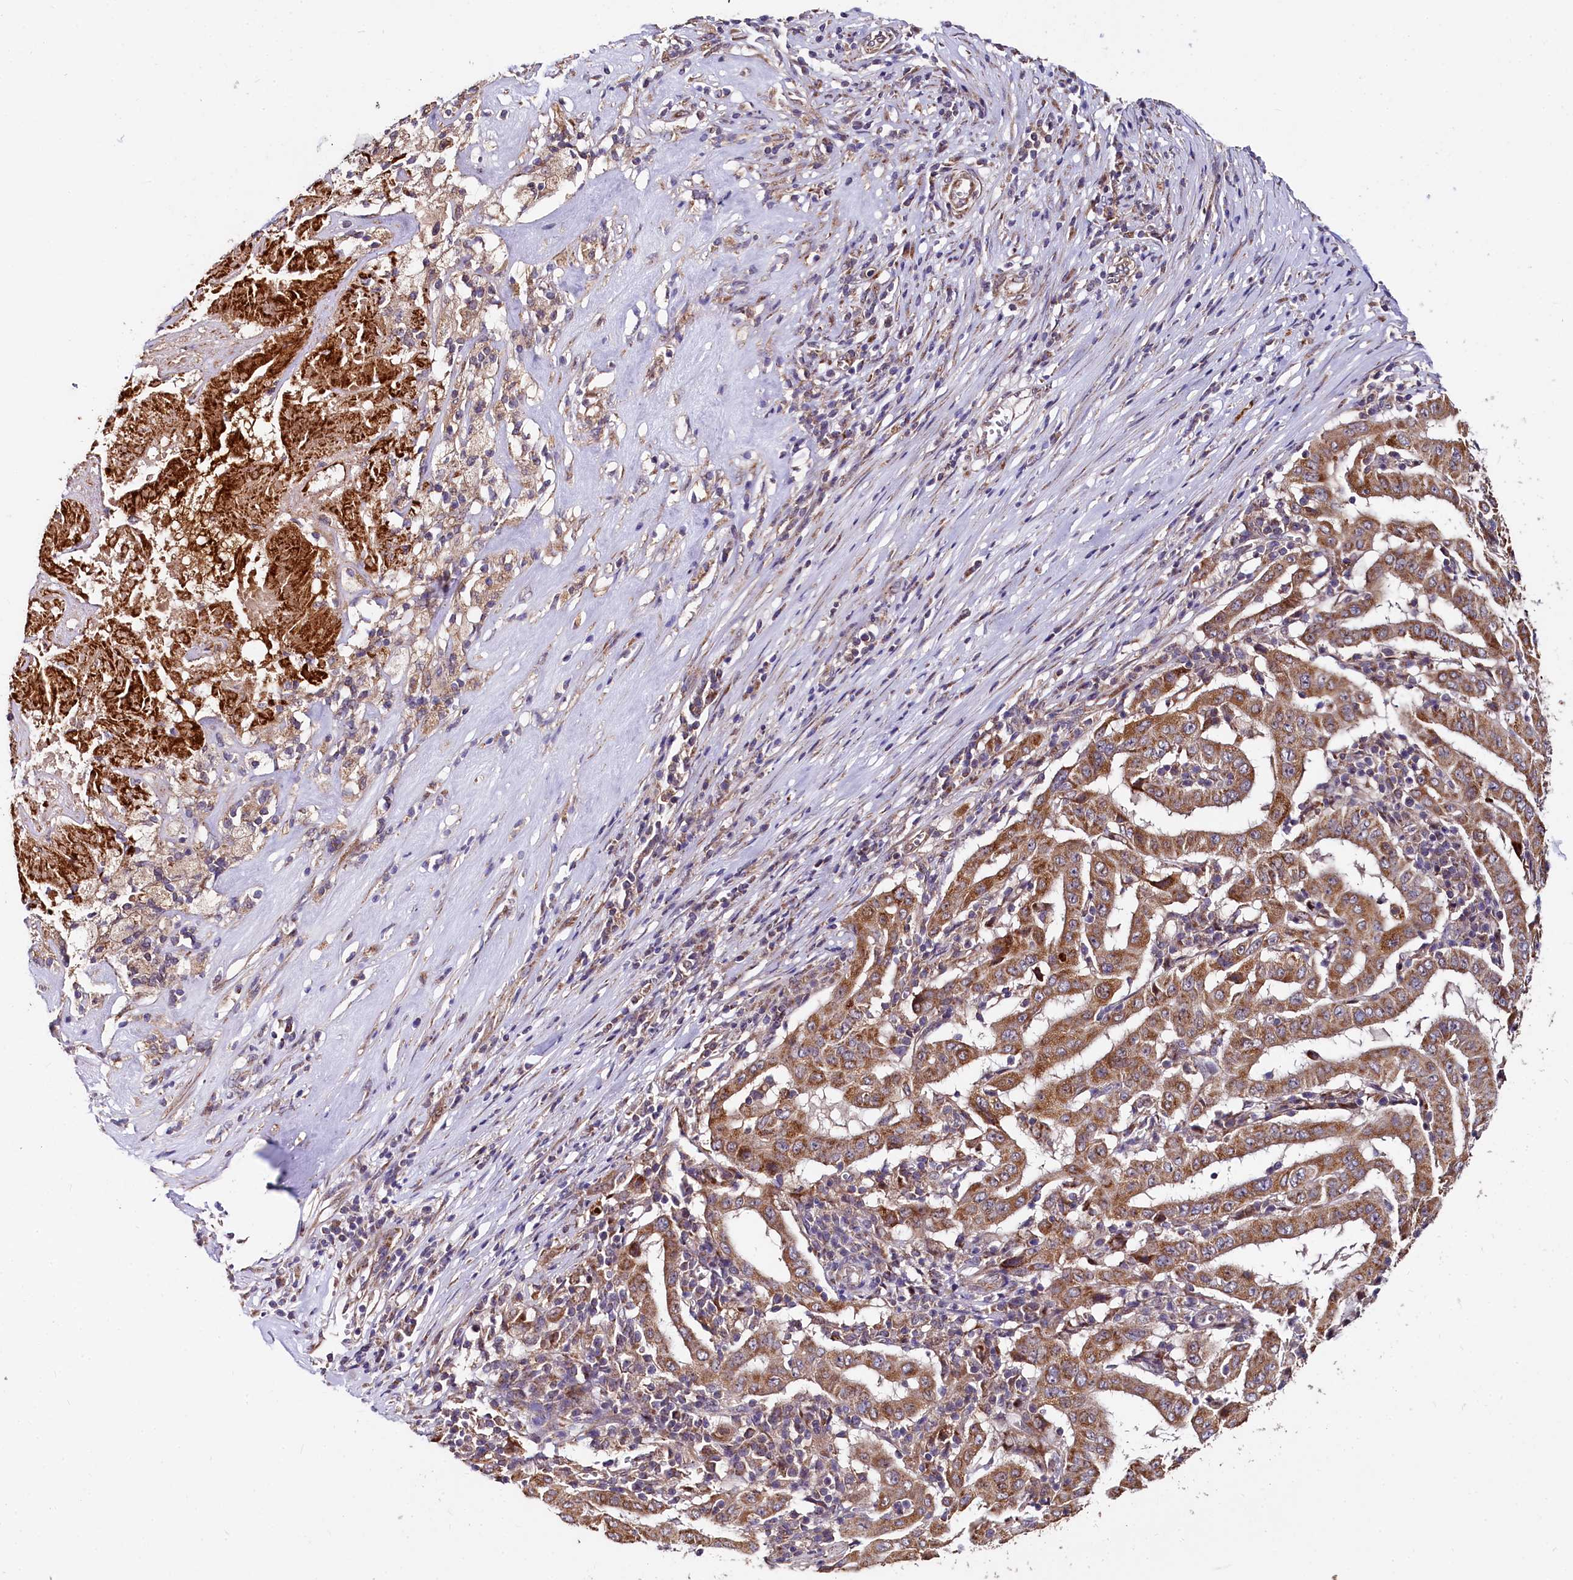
{"staining": {"intensity": "moderate", "quantity": ">75%", "location": "cytoplasmic/membranous"}, "tissue": "pancreatic cancer", "cell_type": "Tumor cells", "image_type": "cancer", "snomed": [{"axis": "morphology", "description": "Adenocarcinoma, NOS"}, {"axis": "topography", "description": "Pancreas"}], "caption": "Pancreatic cancer was stained to show a protein in brown. There is medium levels of moderate cytoplasmic/membranous staining in approximately >75% of tumor cells. Using DAB (brown) and hematoxylin (blue) stains, captured at high magnification using brightfield microscopy.", "gene": "SPRYD3", "patient": {"sex": "male", "age": 63}}